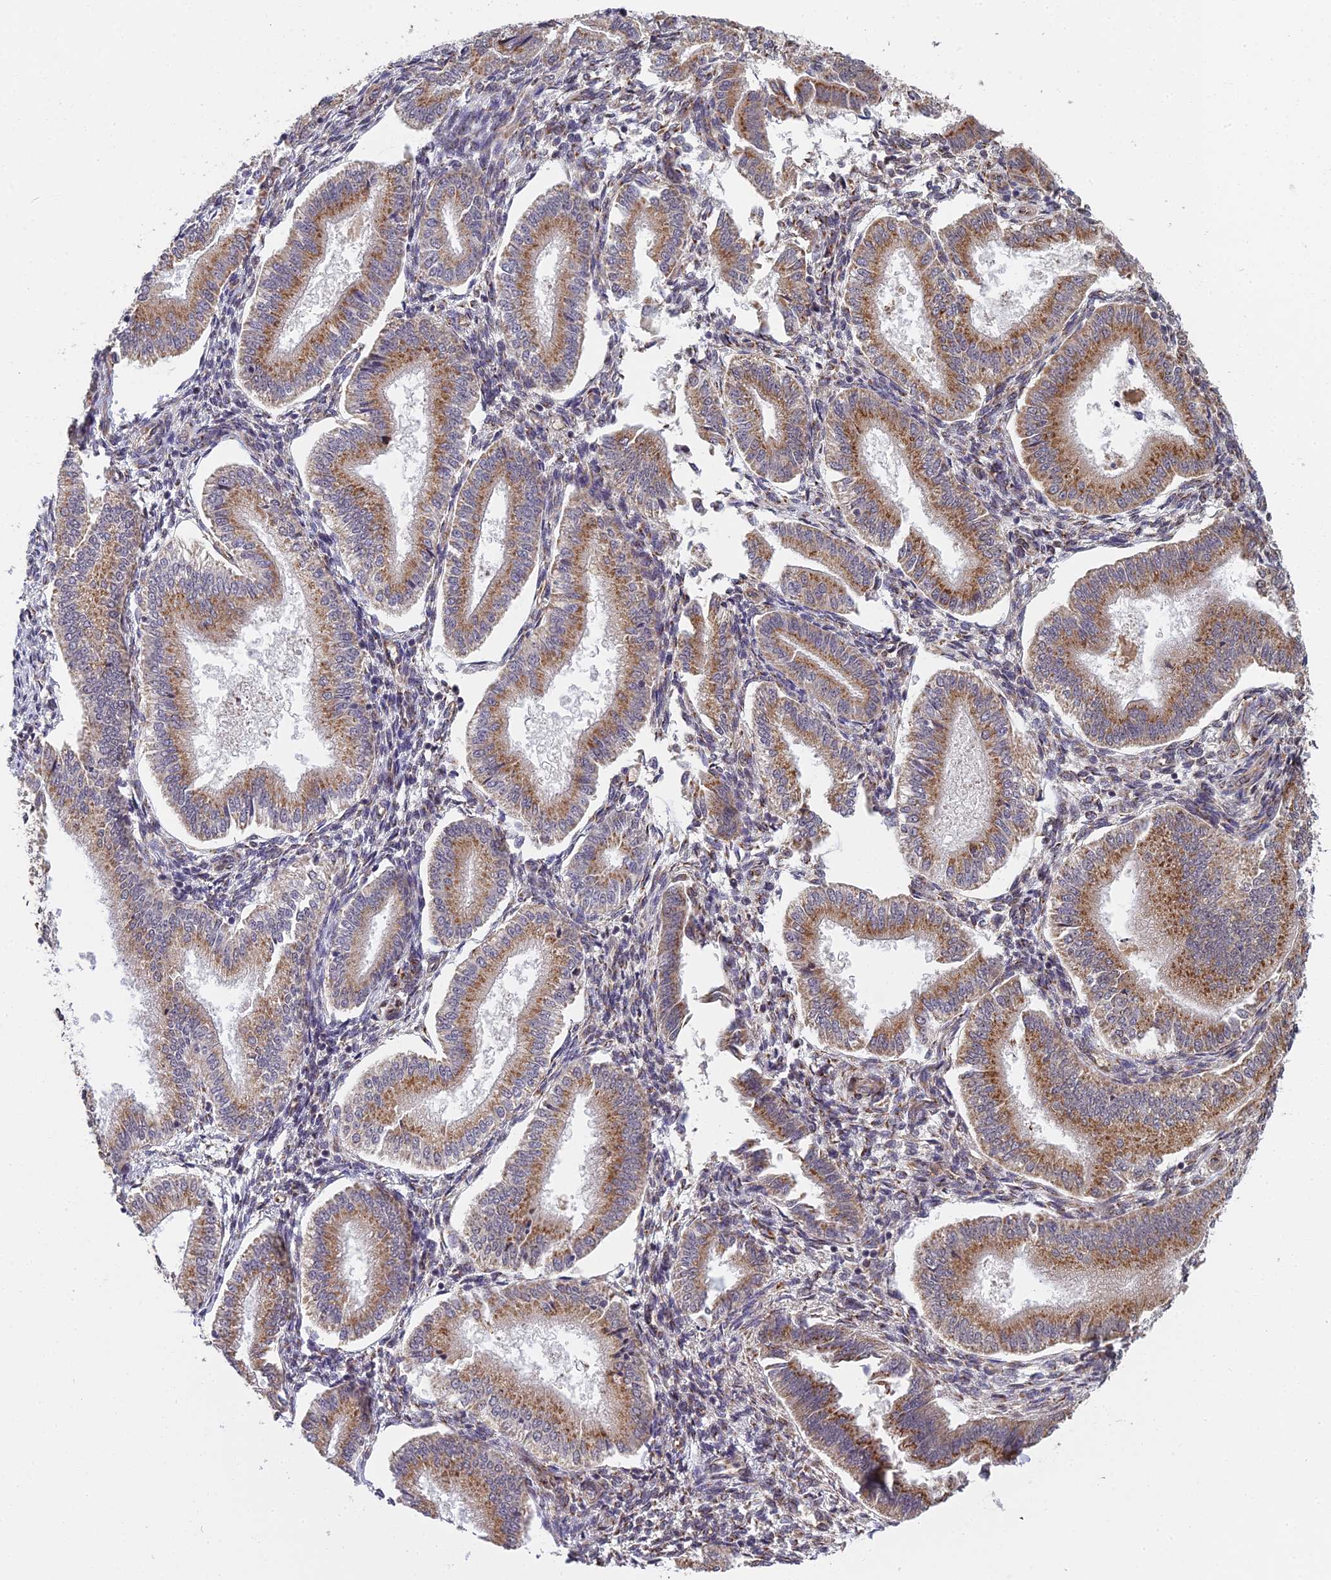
{"staining": {"intensity": "weak", "quantity": "25%-75%", "location": "cytoplasmic/membranous,nuclear"}, "tissue": "endometrium", "cell_type": "Cells in endometrial stroma", "image_type": "normal", "snomed": [{"axis": "morphology", "description": "Normal tissue, NOS"}, {"axis": "topography", "description": "Endometrium"}], "caption": "Immunohistochemistry of unremarkable endometrium exhibits low levels of weak cytoplasmic/membranous,nuclear positivity in about 25%-75% of cells in endometrial stroma.", "gene": "MEOX1", "patient": {"sex": "female", "age": 39}}